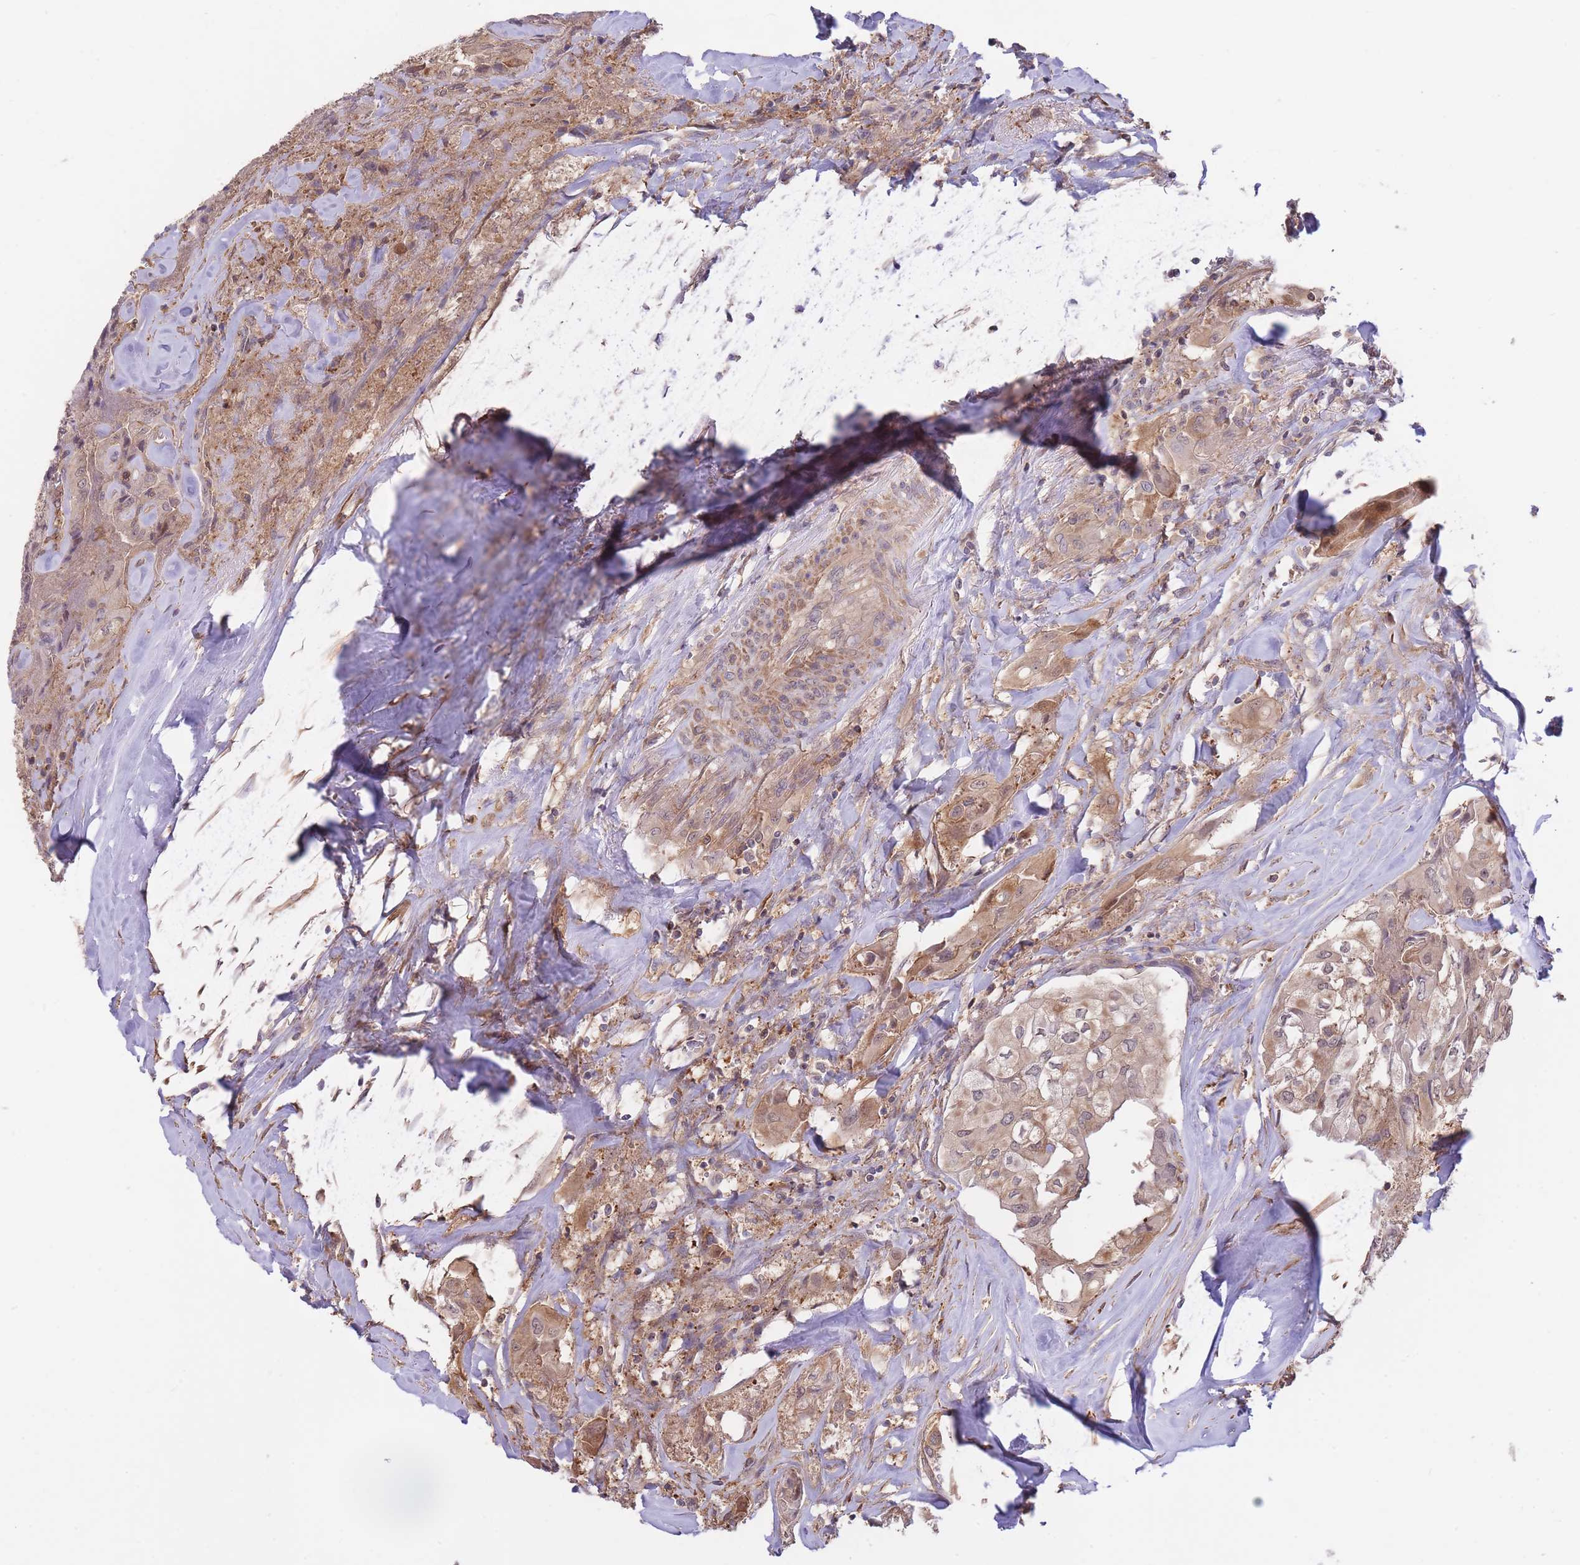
{"staining": {"intensity": "weak", "quantity": "25%-75%", "location": "cytoplasmic/membranous,nuclear"}, "tissue": "thyroid cancer", "cell_type": "Tumor cells", "image_type": "cancer", "snomed": [{"axis": "morphology", "description": "Normal tissue, NOS"}, {"axis": "morphology", "description": "Papillary adenocarcinoma, NOS"}, {"axis": "topography", "description": "Thyroid gland"}], "caption": "This photomicrograph demonstrates immunohistochemistry staining of thyroid cancer, with low weak cytoplasmic/membranous and nuclear staining in about 25%-75% of tumor cells.", "gene": "ZNF304", "patient": {"sex": "female", "age": 59}}